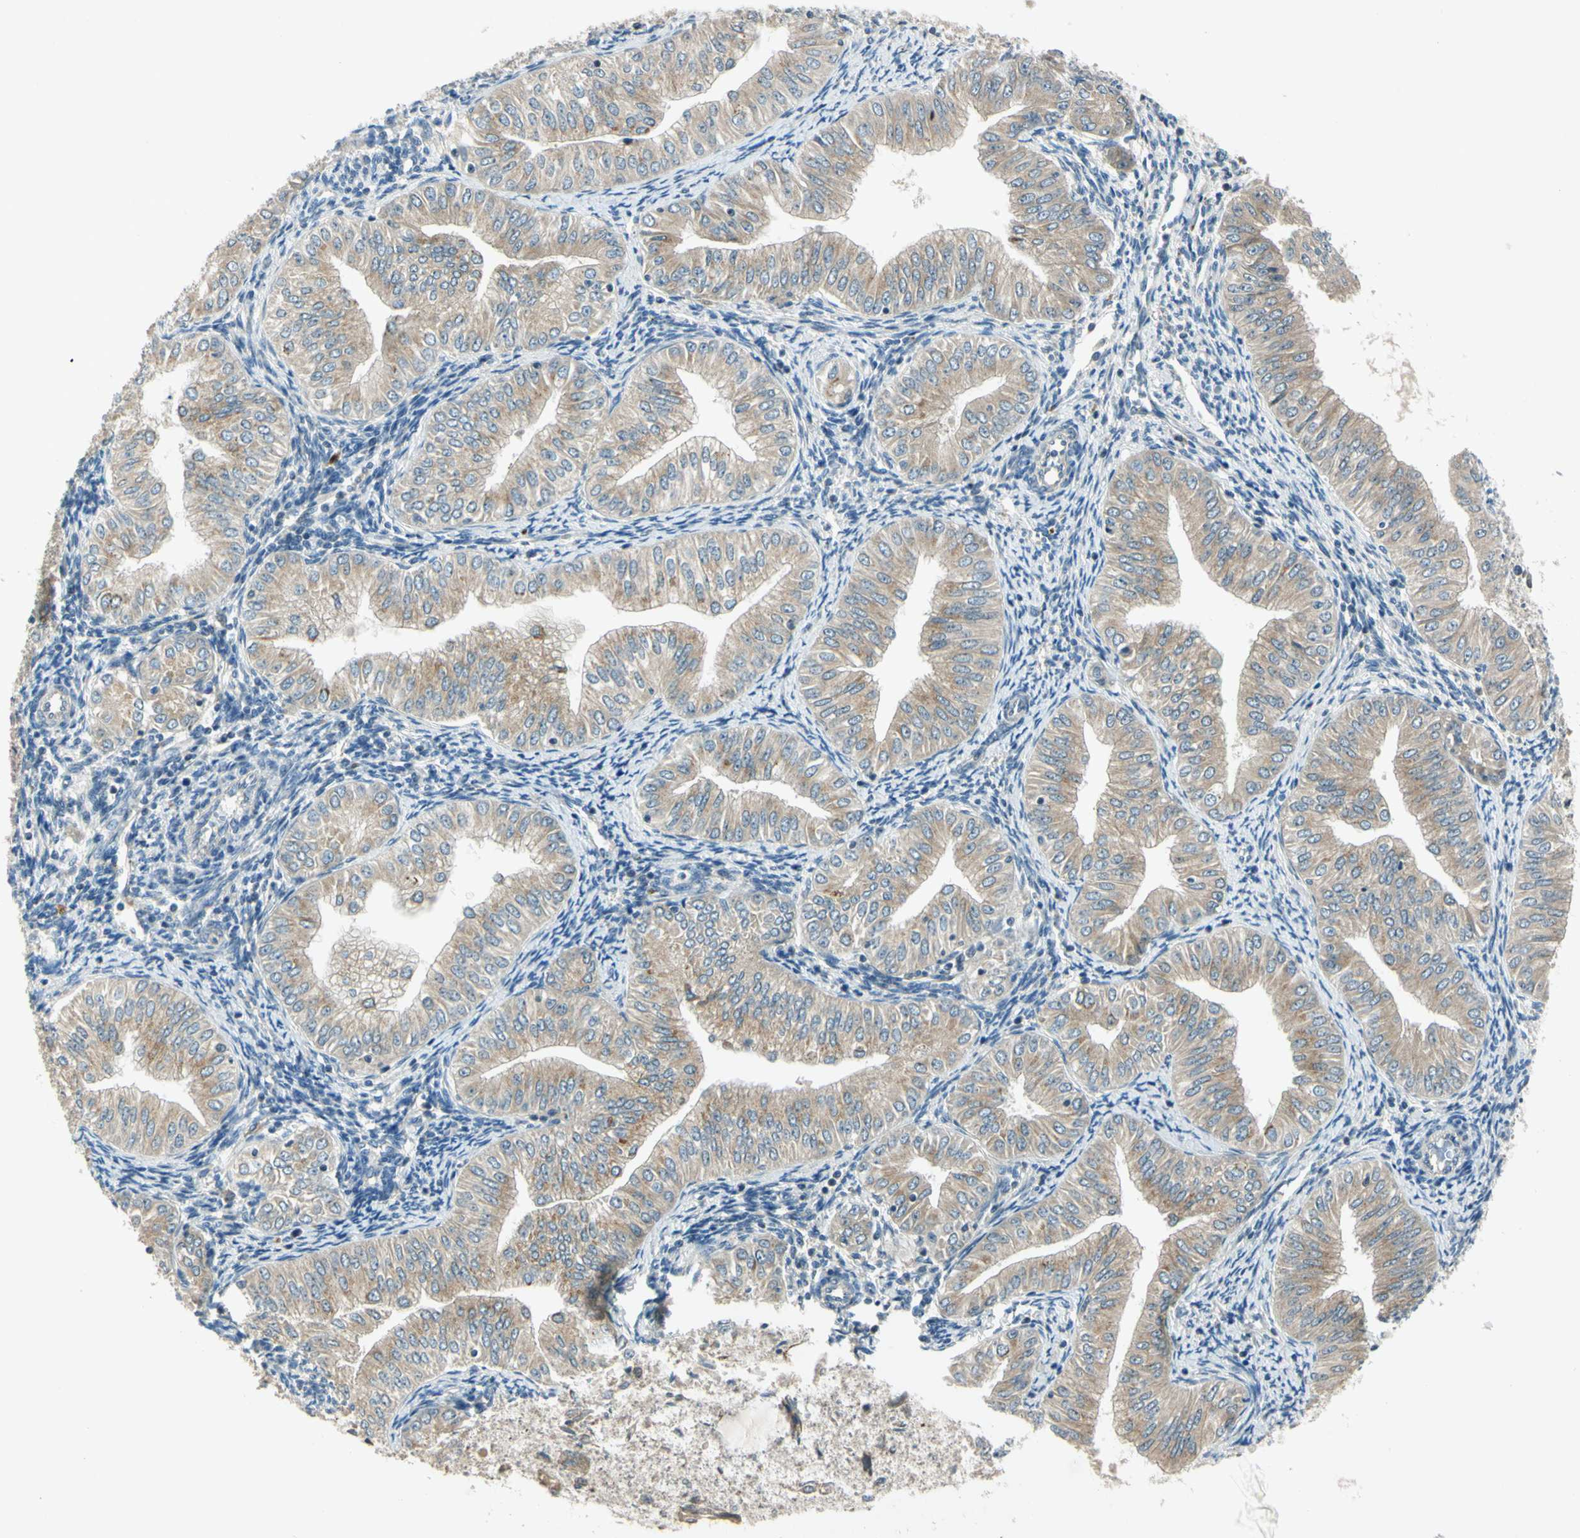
{"staining": {"intensity": "weak", "quantity": "25%-75%", "location": "cytoplasmic/membranous"}, "tissue": "endometrial cancer", "cell_type": "Tumor cells", "image_type": "cancer", "snomed": [{"axis": "morphology", "description": "Normal tissue, NOS"}, {"axis": "morphology", "description": "Adenocarcinoma, NOS"}, {"axis": "topography", "description": "Endometrium"}], "caption": "Protein positivity by immunohistochemistry (IHC) exhibits weak cytoplasmic/membranous staining in about 25%-75% of tumor cells in endometrial adenocarcinoma.", "gene": "RPS6KB2", "patient": {"sex": "female", "age": 53}}